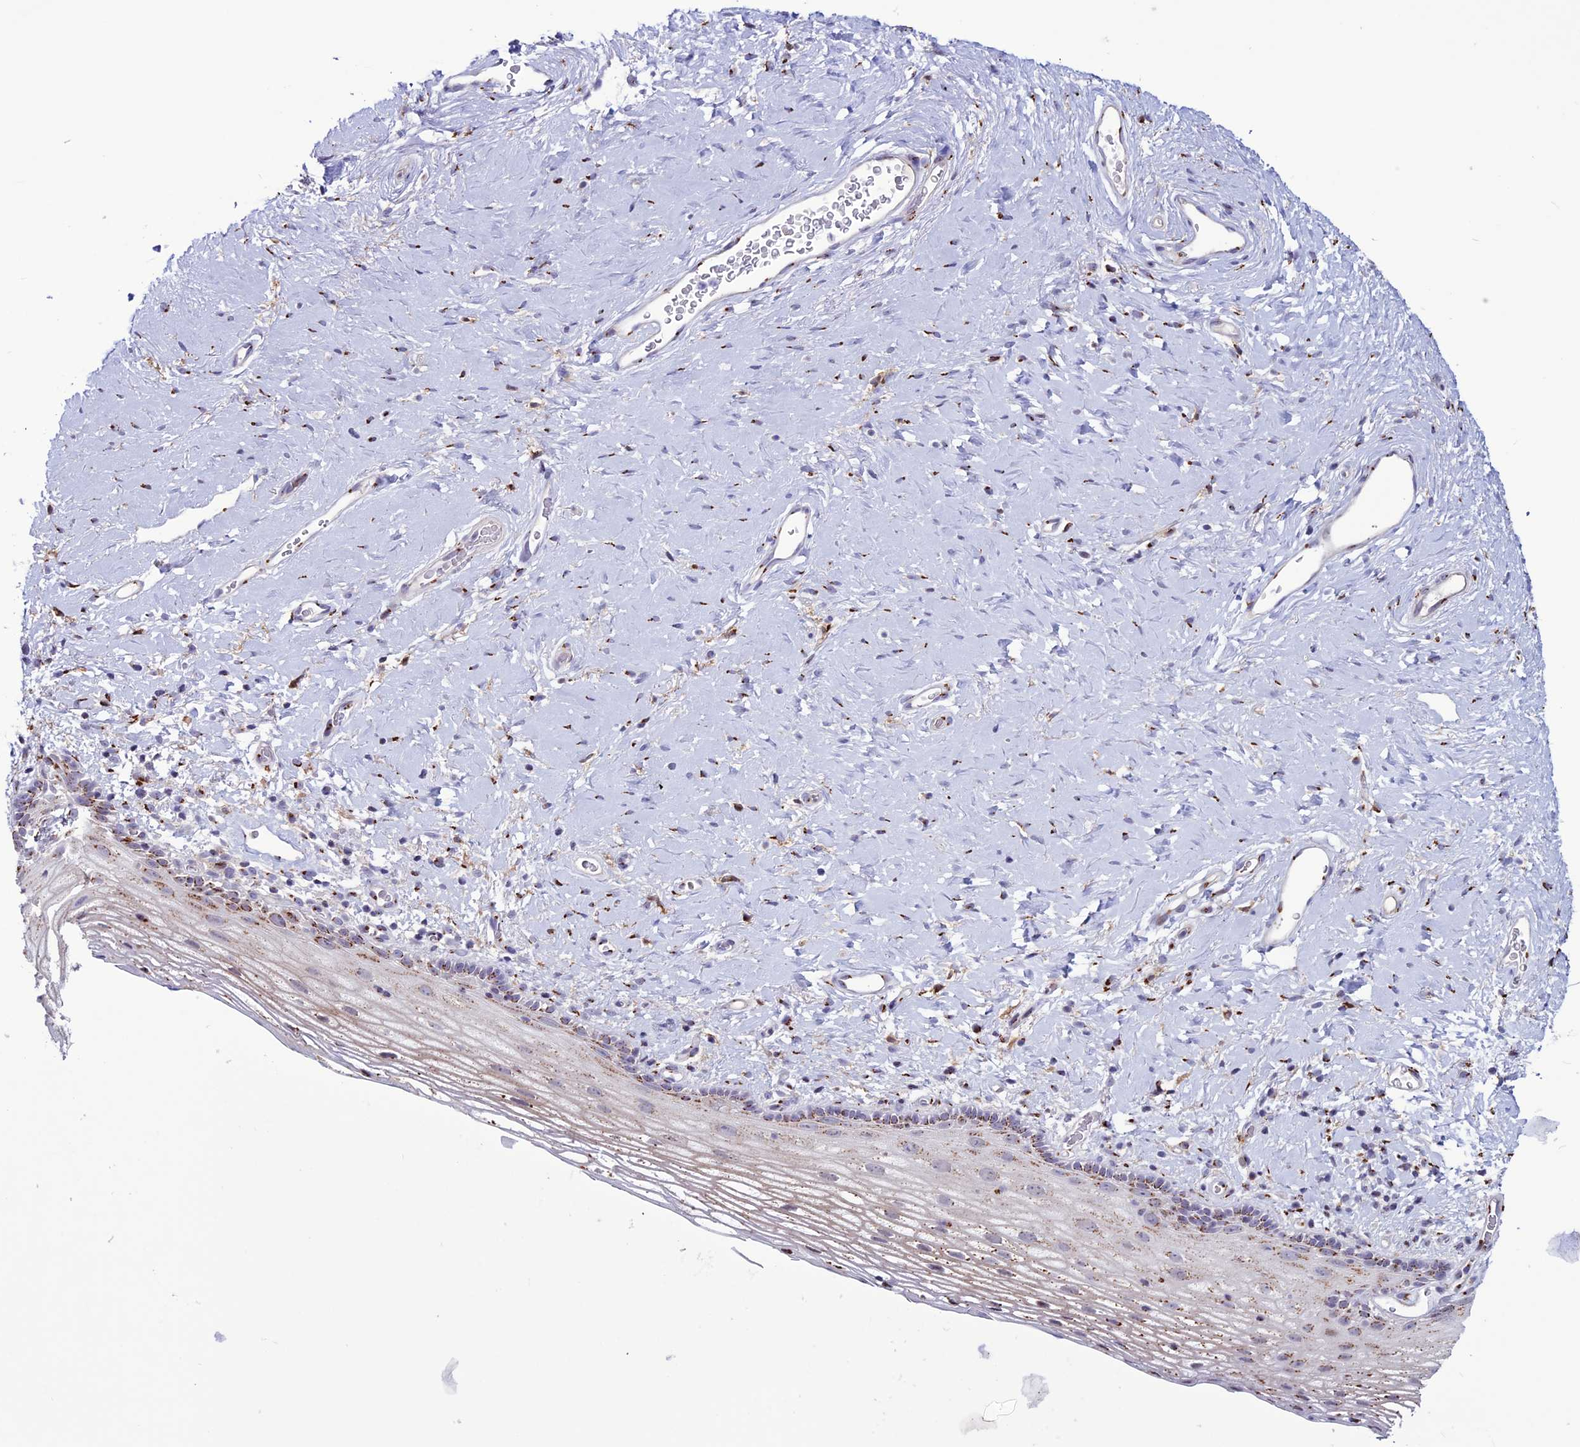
{"staining": {"intensity": "strong", "quantity": "25%-75%", "location": "cytoplasmic/membranous,nuclear"}, "tissue": "vagina", "cell_type": "Squamous epithelial cells", "image_type": "normal", "snomed": [{"axis": "morphology", "description": "Normal tissue, NOS"}, {"axis": "morphology", "description": "Adenocarcinoma, NOS"}, {"axis": "topography", "description": "Rectum"}, {"axis": "topography", "description": "Vagina"}], "caption": "A high-resolution image shows IHC staining of benign vagina, which demonstrates strong cytoplasmic/membranous,nuclear staining in approximately 25%-75% of squamous epithelial cells. Immunohistochemistry (ihc) stains the protein of interest in brown and the nuclei are stained blue.", "gene": "PLEKHA4", "patient": {"sex": "female", "age": 71}}